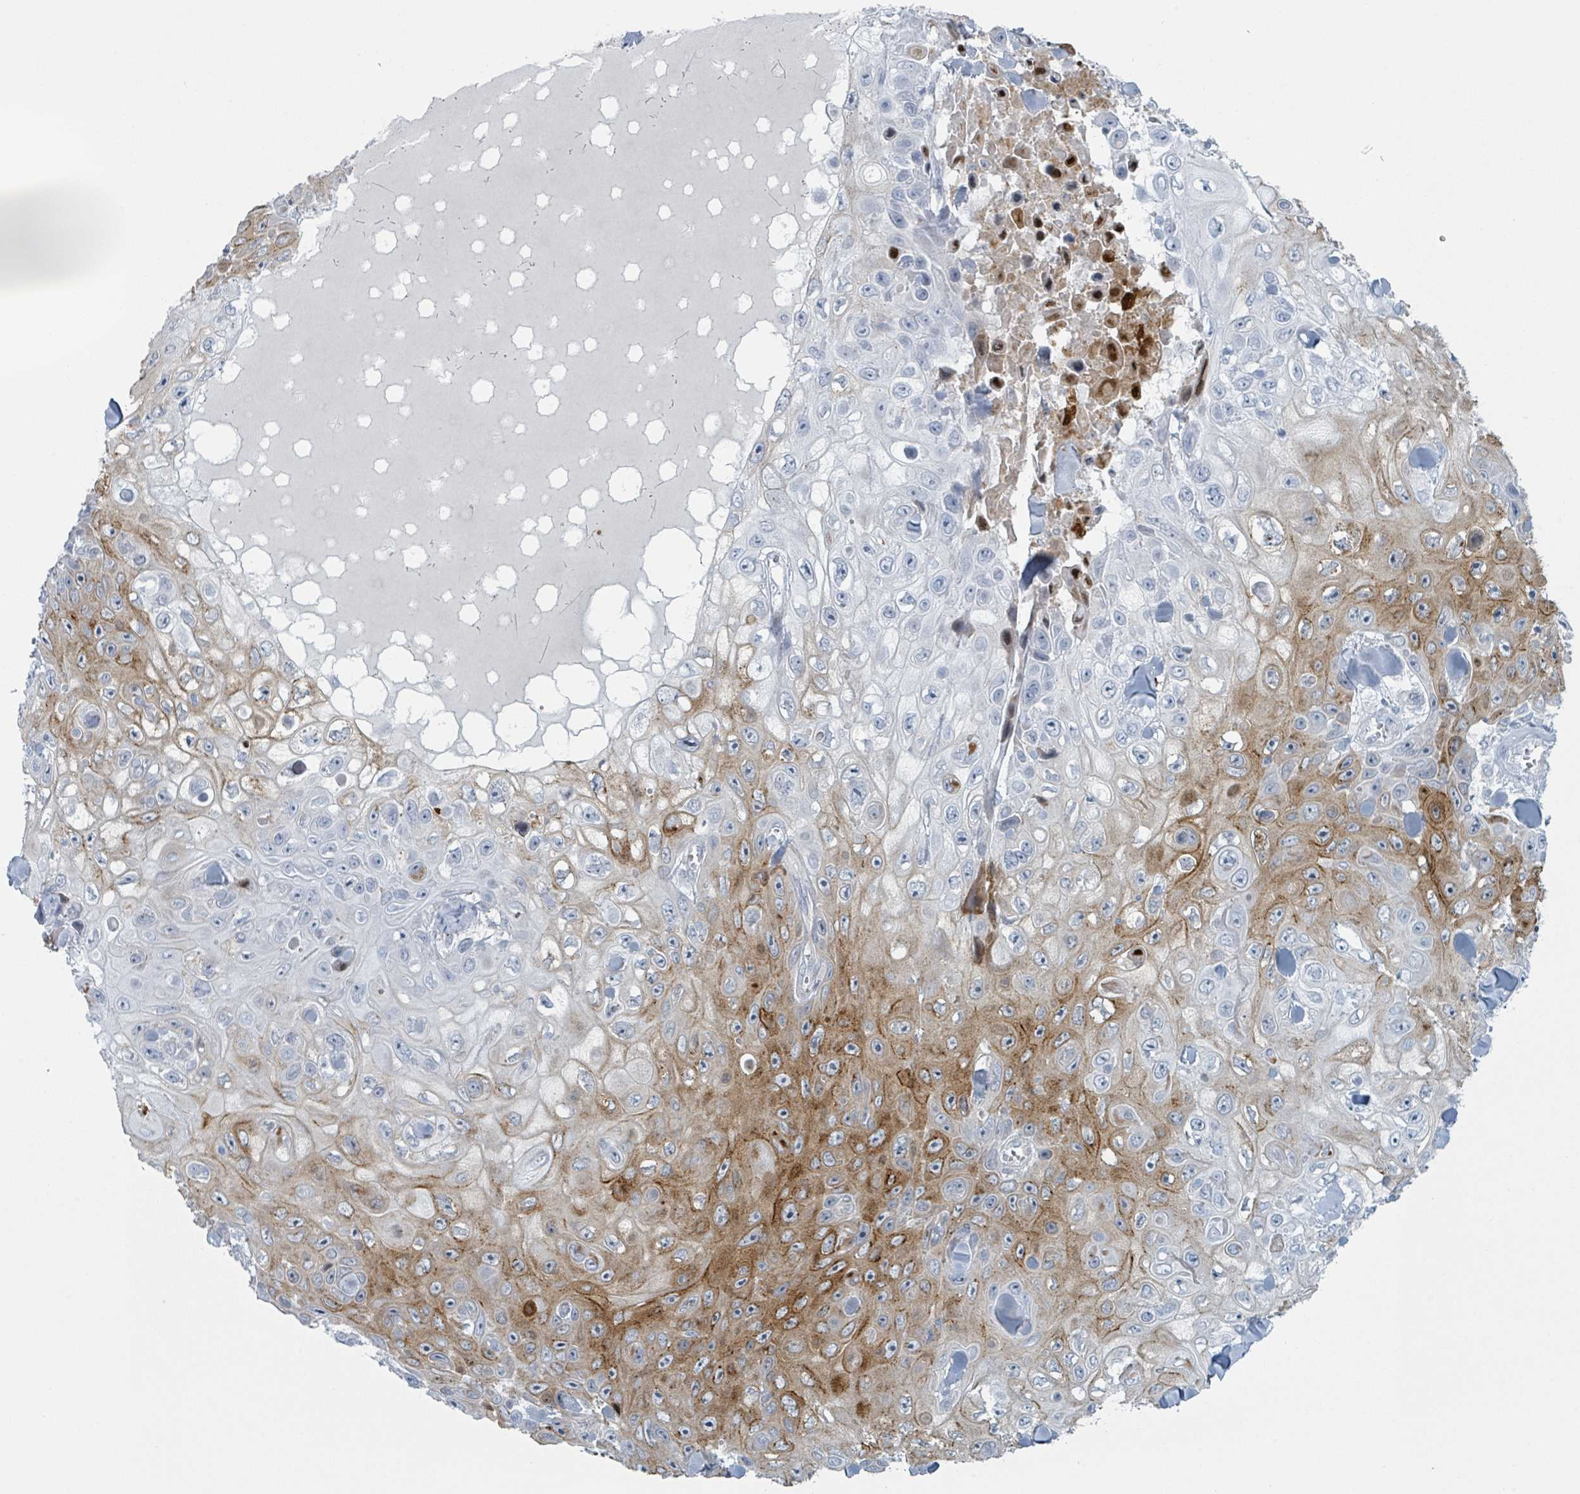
{"staining": {"intensity": "strong", "quantity": "25%-75%", "location": "cytoplasmic/membranous"}, "tissue": "skin cancer", "cell_type": "Tumor cells", "image_type": "cancer", "snomed": [{"axis": "morphology", "description": "Squamous cell carcinoma, NOS"}, {"axis": "topography", "description": "Skin"}], "caption": "Immunohistochemical staining of squamous cell carcinoma (skin) demonstrates high levels of strong cytoplasmic/membranous expression in about 25%-75% of tumor cells.", "gene": "GPR15LG", "patient": {"sex": "male", "age": 82}}